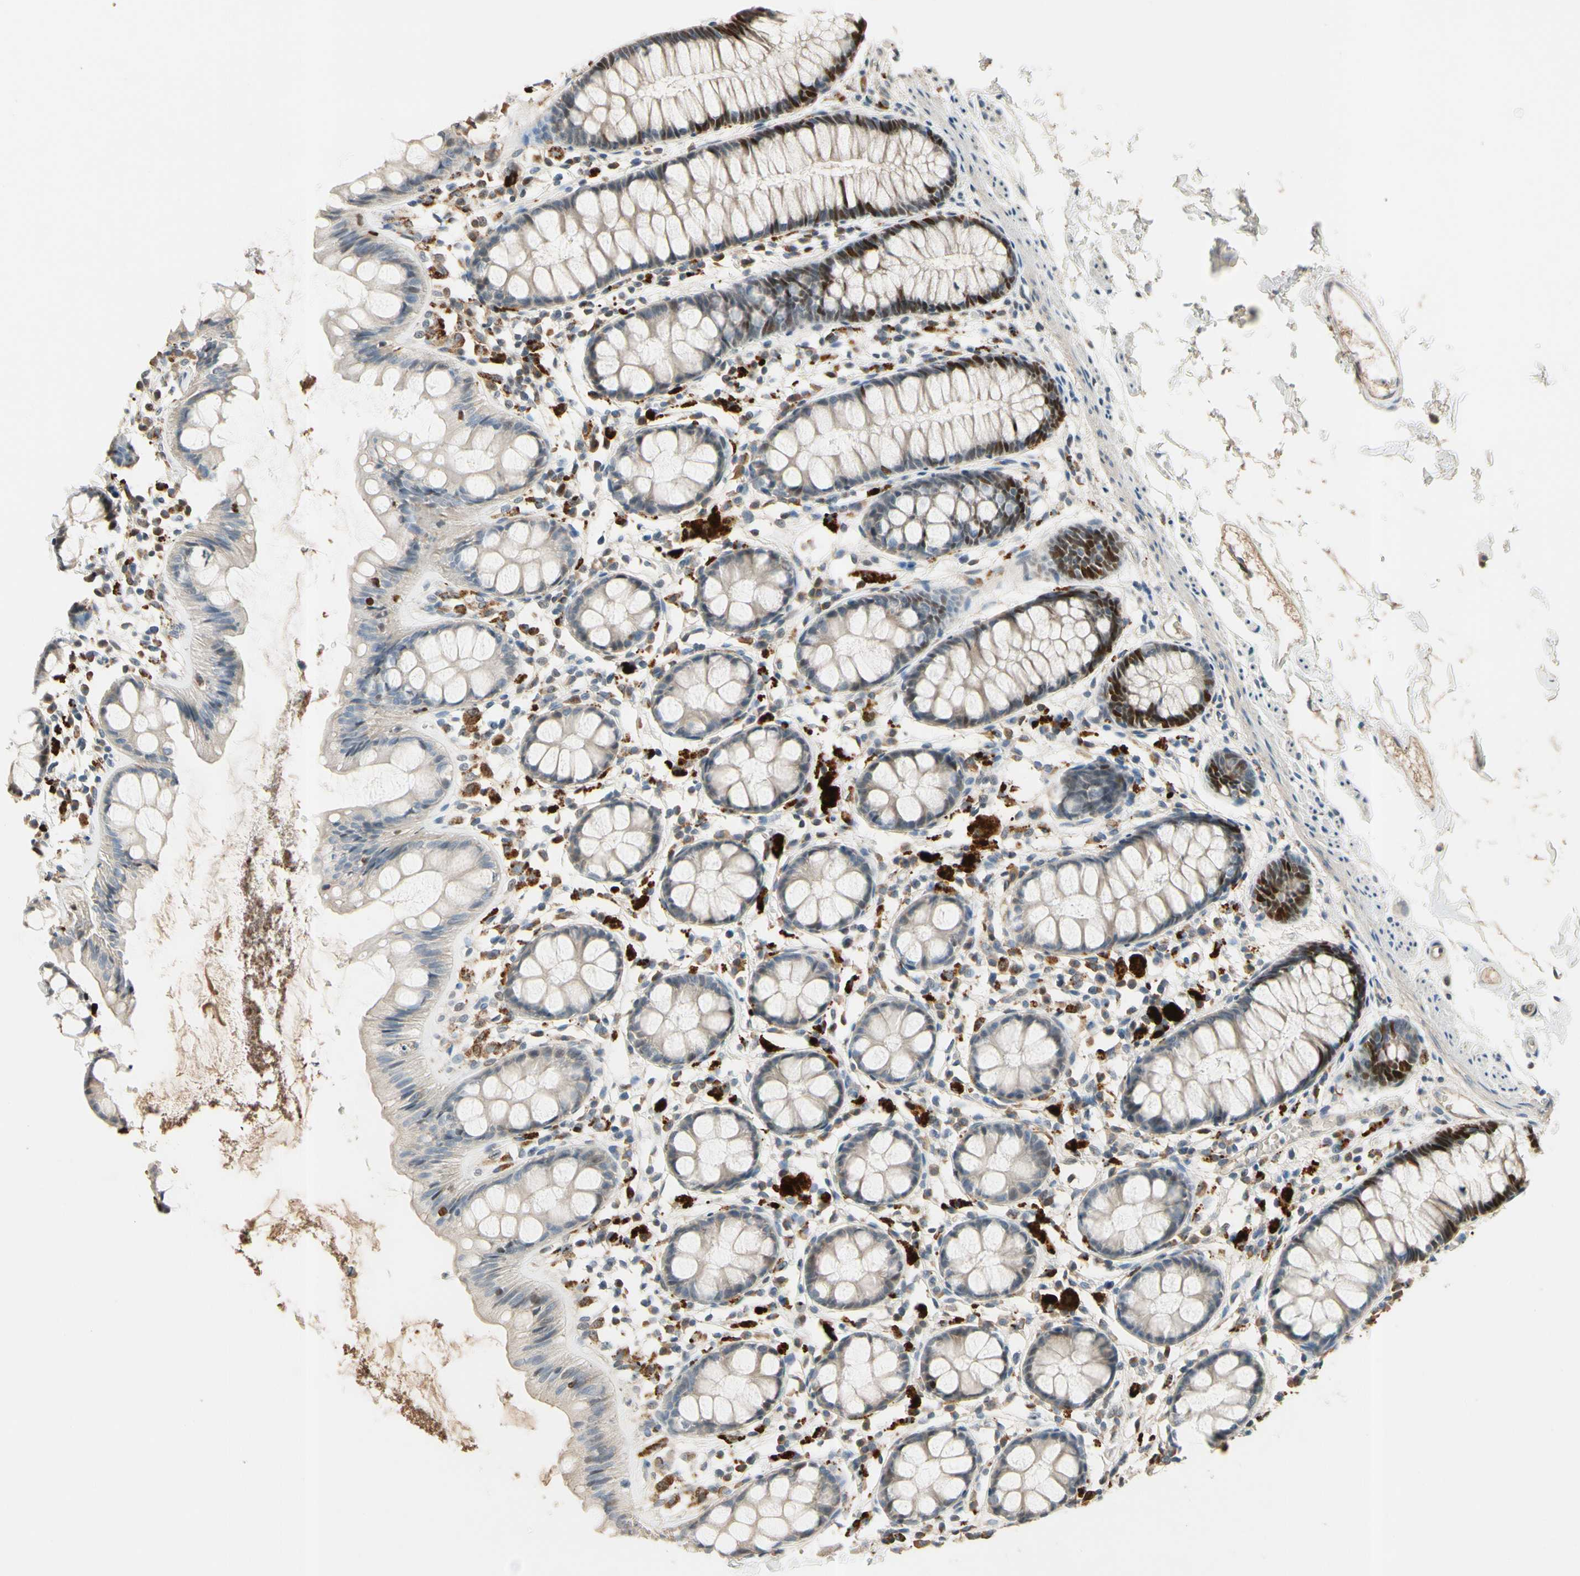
{"staining": {"intensity": "strong", "quantity": "<25%", "location": "nuclear"}, "tissue": "rectum", "cell_type": "Glandular cells", "image_type": "normal", "snomed": [{"axis": "morphology", "description": "Normal tissue, NOS"}, {"axis": "topography", "description": "Rectum"}], "caption": "Rectum stained with immunohistochemistry (IHC) displays strong nuclear expression in approximately <25% of glandular cells.", "gene": "ZKSCAN3", "patient": {"sex": "female", "age": 66}}